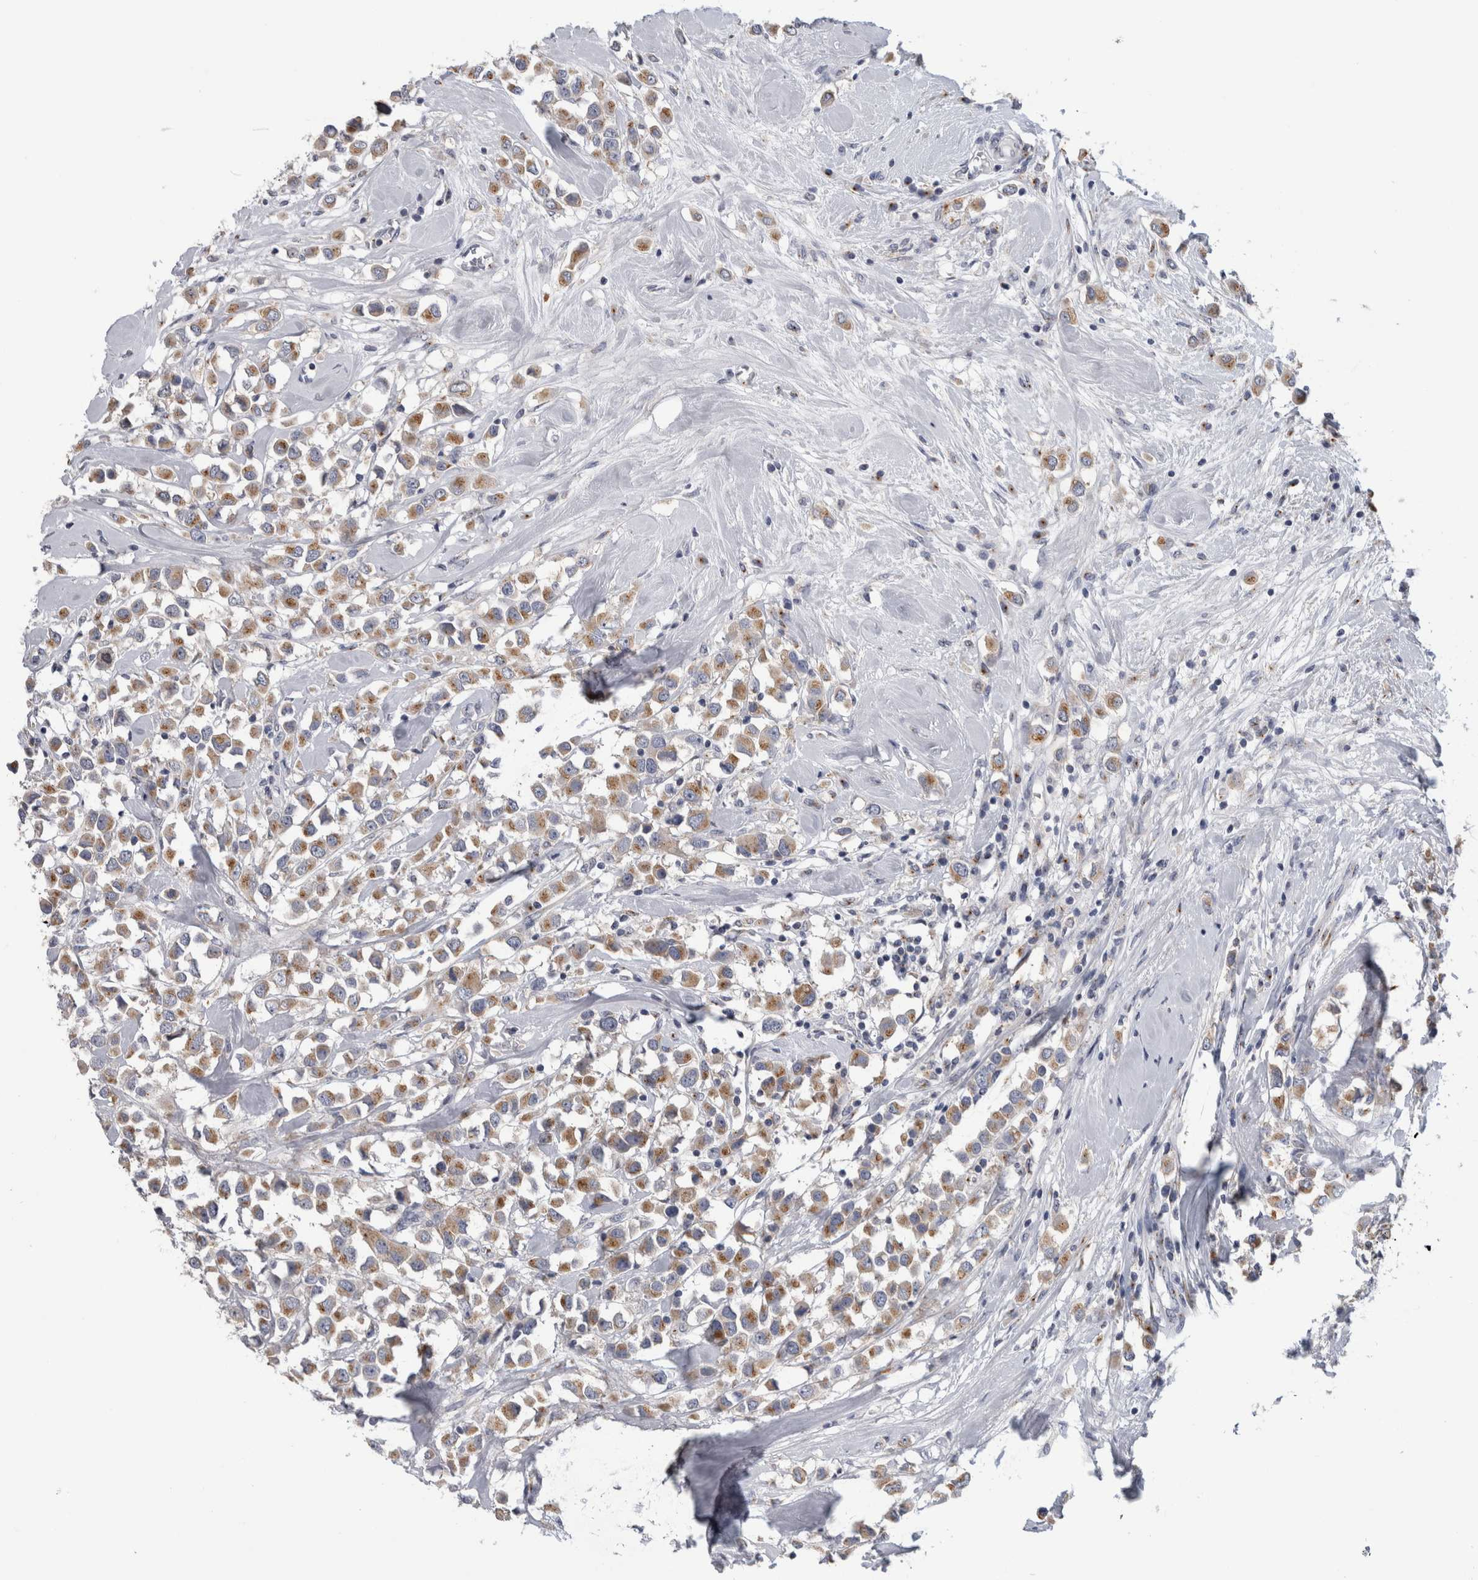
{"staining": {"intensity": "moderate", "quantity": ">75%", "location": "cytoplasmic/membranous"}, "tissue": "breast cancer", "cell_type": "Tumor cells", "image_type": "cancer", "snomed": [{"axis": "morphology", "description": "Duct carcinoma"}, {"axis": "topography", "description": "Breast"}], "caption": "IHC image of neoplastic tissue: intraductal carcinoma (breast) stained using IHC shows medium levels of moderate protein expression localized specifically in the cytoplasmic/membranous of tumor cells, appearing as a cytoplasmic/membranous brown color.", "gene": "AKAP9", "patient": {"sex": "female", "age": 61}}